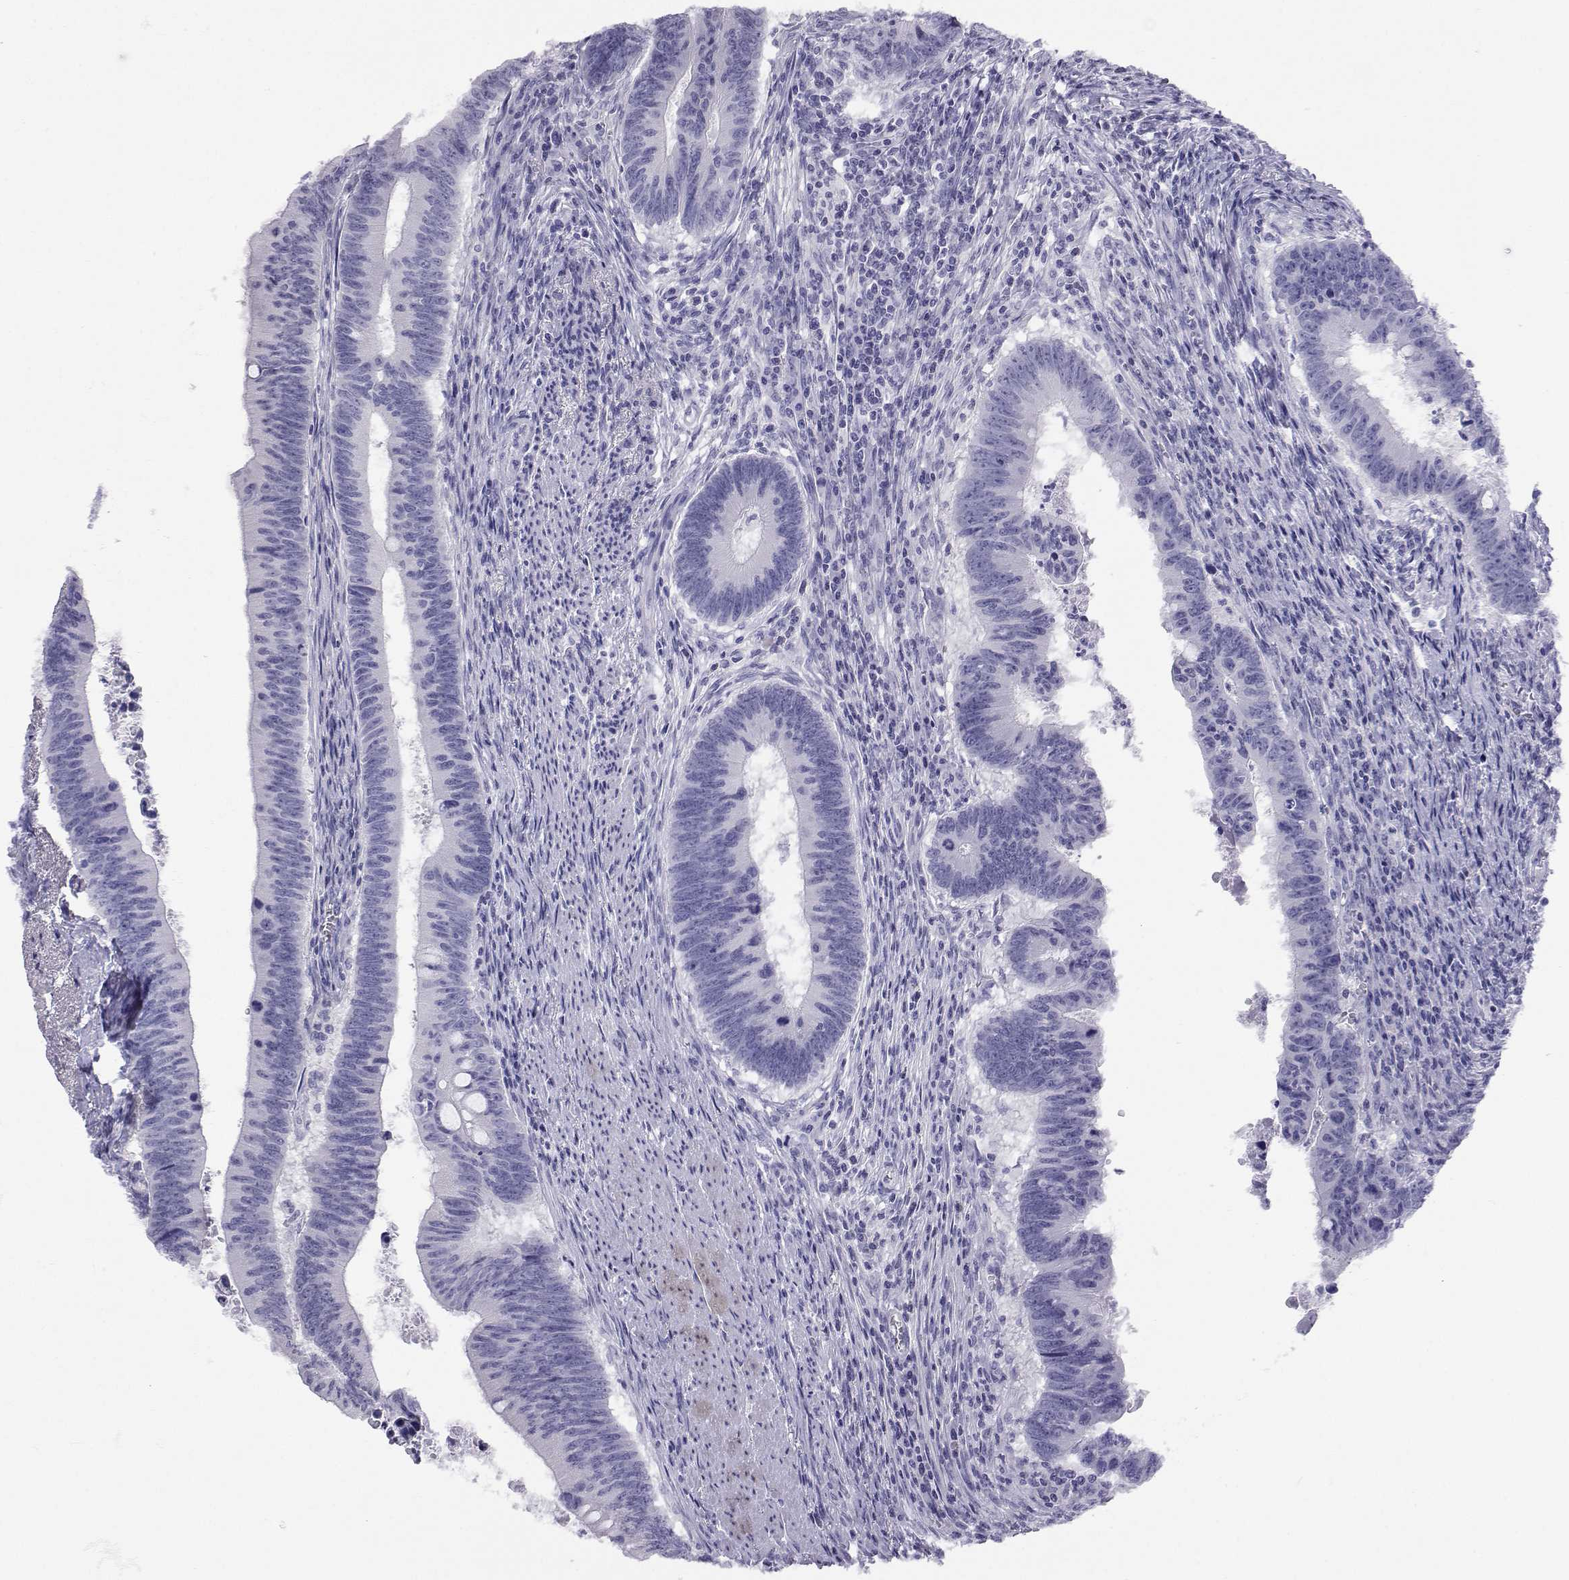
{"staining": {"intensity": "negative", "quantity": "none", "location": "none"}, "tissue": "colorectal cancer", "cell_type": "Tumor cells", "image_type": "cancer", "snomed": [{"axis": "morphology", "description": "Adenocarcinoma, NOS"}, {"axis": "topography", "description": "Colon"}], "caption": "Colorectal cancer (adenocarcinoma) stained for a protein using IHC displays no staining tumor cells.", "gene": "SLC6A3", "patient": {"sex": "female", "age": 87}}